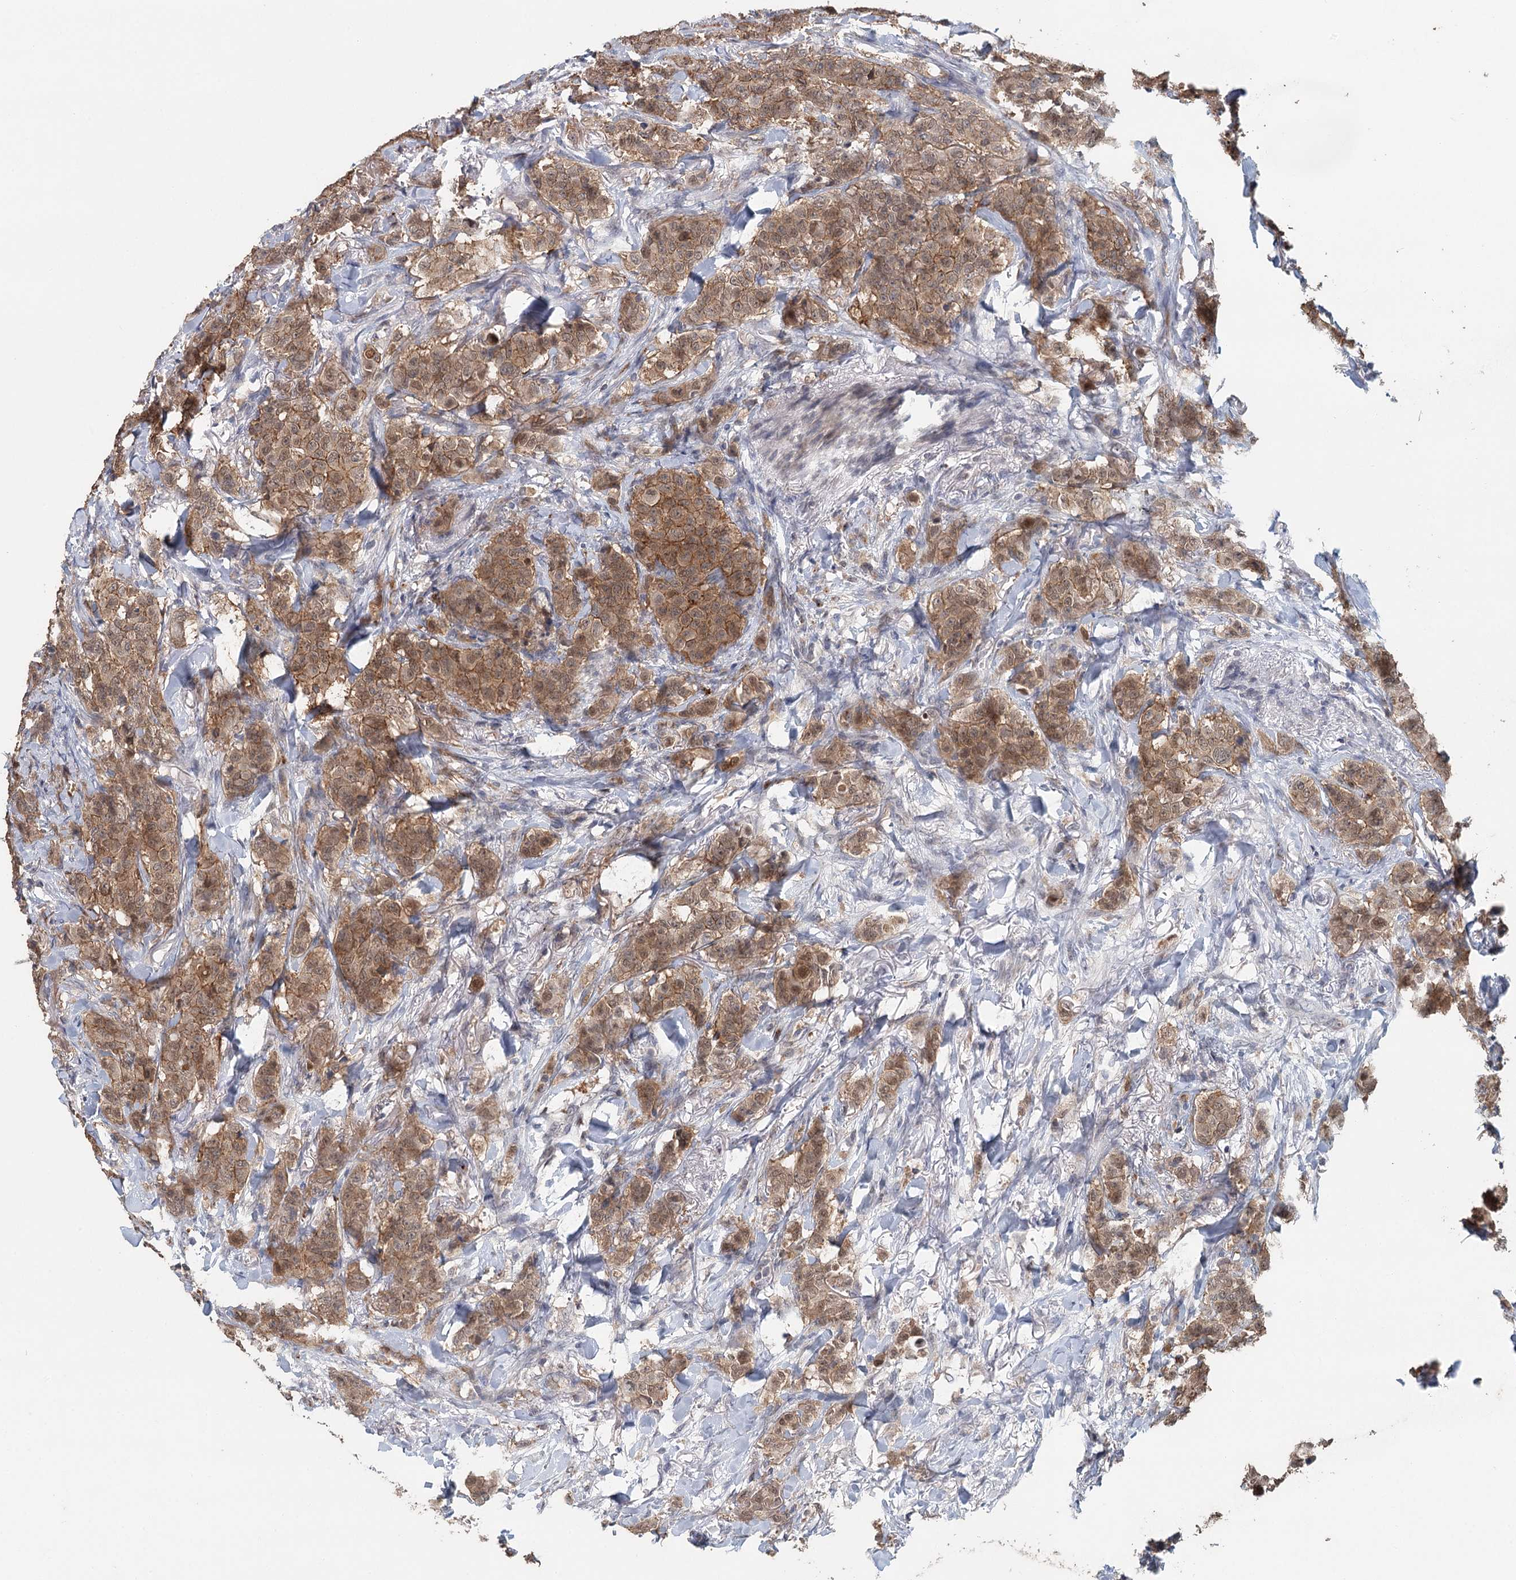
{"staining": {"intensity": "moderate", "quantity": ">75%", "location": "cytoplasmic/membranous,nuclear"}, "tissue": "breast cancer", "cell_type": "Tumor cells", "image_type": "cancer", "snomed": [{"axis": "morphology", "description": "Duct carcinoma"}, {"axis": "topography", "description": "Breast"}], "caption": "Immunohistochemical staining of human breast invasive ductal carcinoma displays medium levels of moderate cytoplasmic/membranous and nuclear protein expression in approximately >75% of tumor cells. (Stains: DAB (3,3'-diaminobenzidine) in brown, nuclei in blue, Microscopy: brightfield microscopy at high magnification).", "gene": "ADK", "patient": {"sex": "female", "age": 40}}